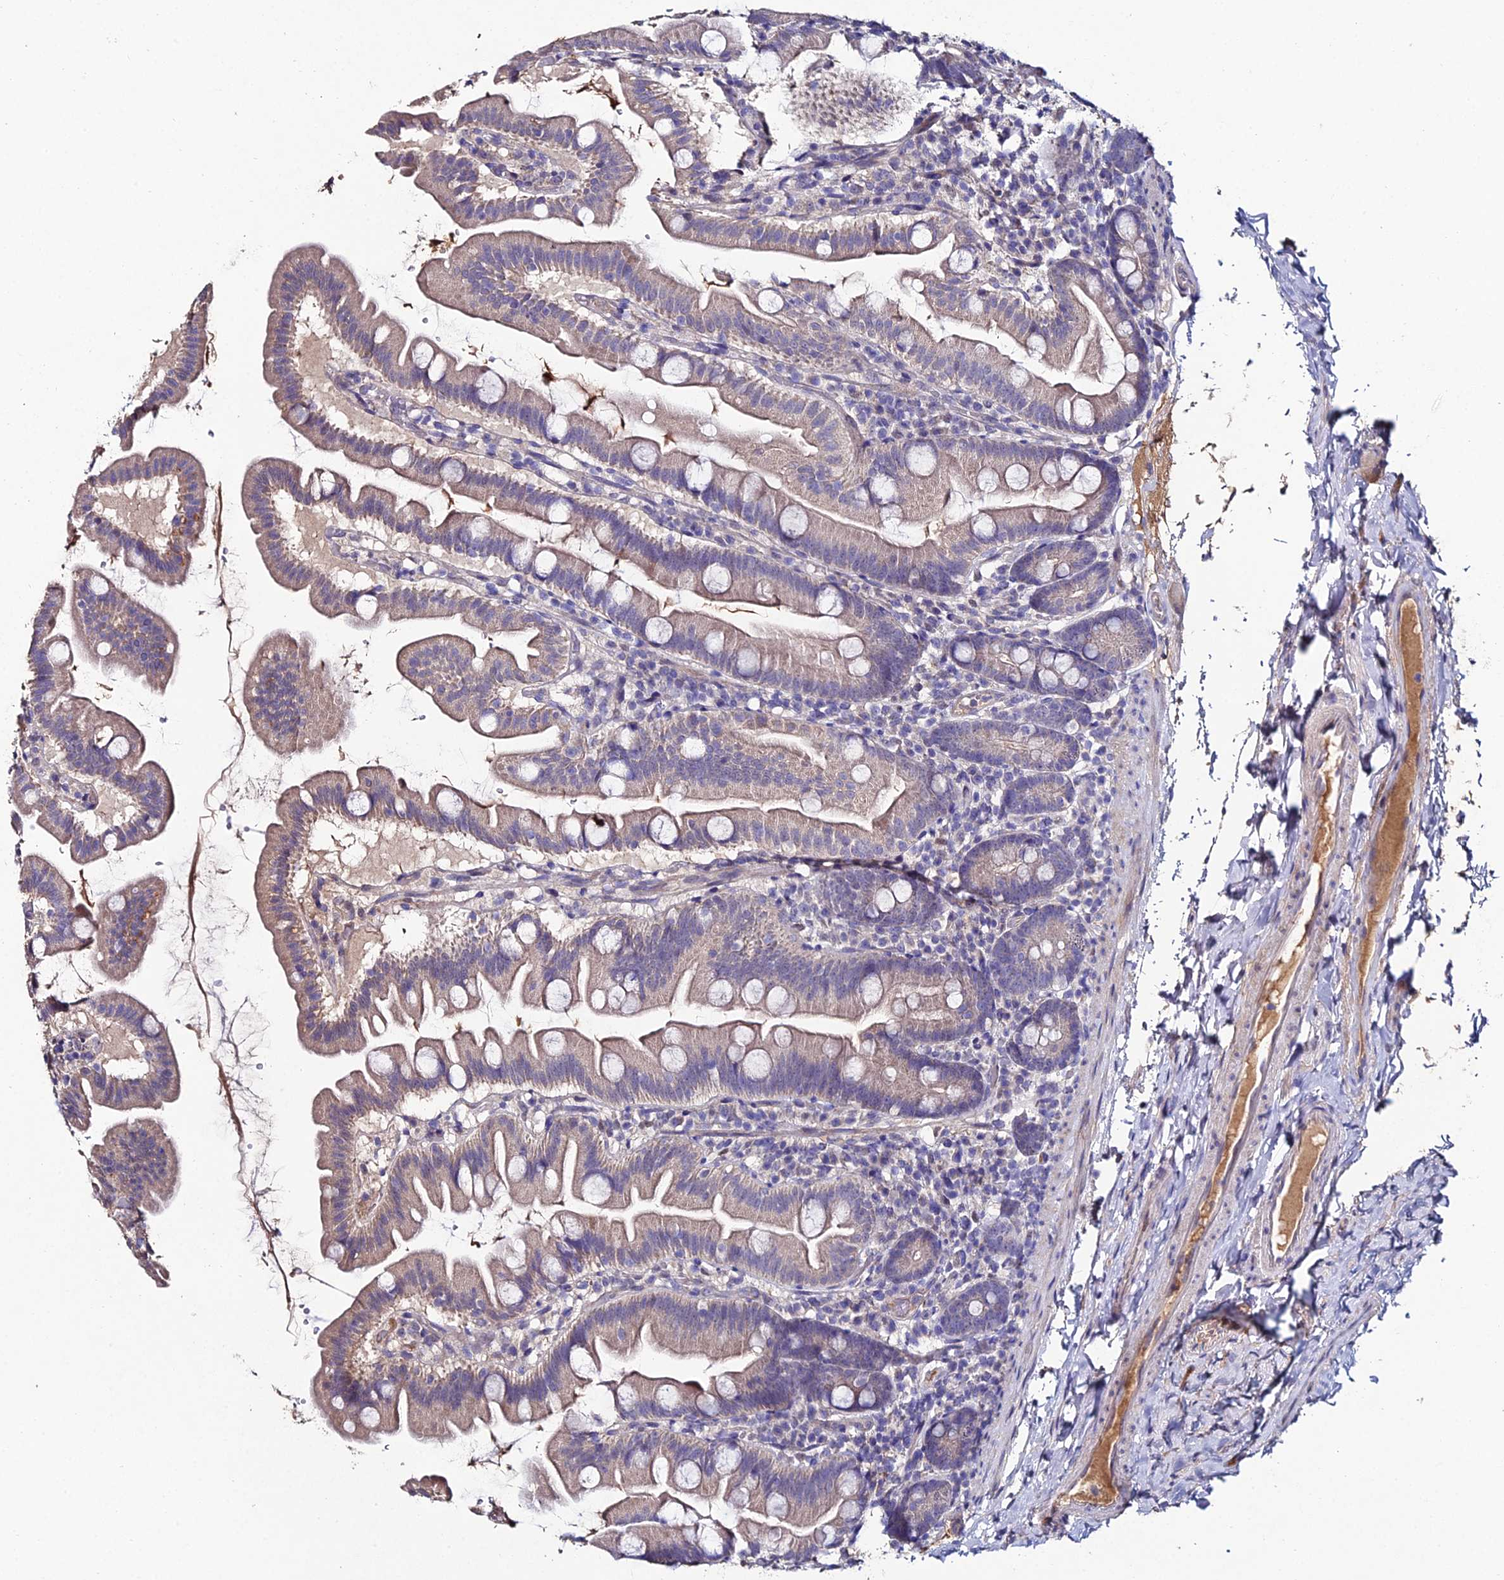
{"staining": {"intensity": "negative", "quantity": "none", "location": "none"}, "tissue": "small intestine", "cell_type": "Glandular cells", "image_type": "normal", "snomed": [{"axis": "morphology", "description": "Normal tissue, NOS"}, {"axis": "topography", "description": "Small intestine"}], "caption": "This is an immunohistochemistry image of benign small intestine. There is no staining in glandular cells.", "gene": "ESRRG", "patient": {"sex": "female", "age": 68}}